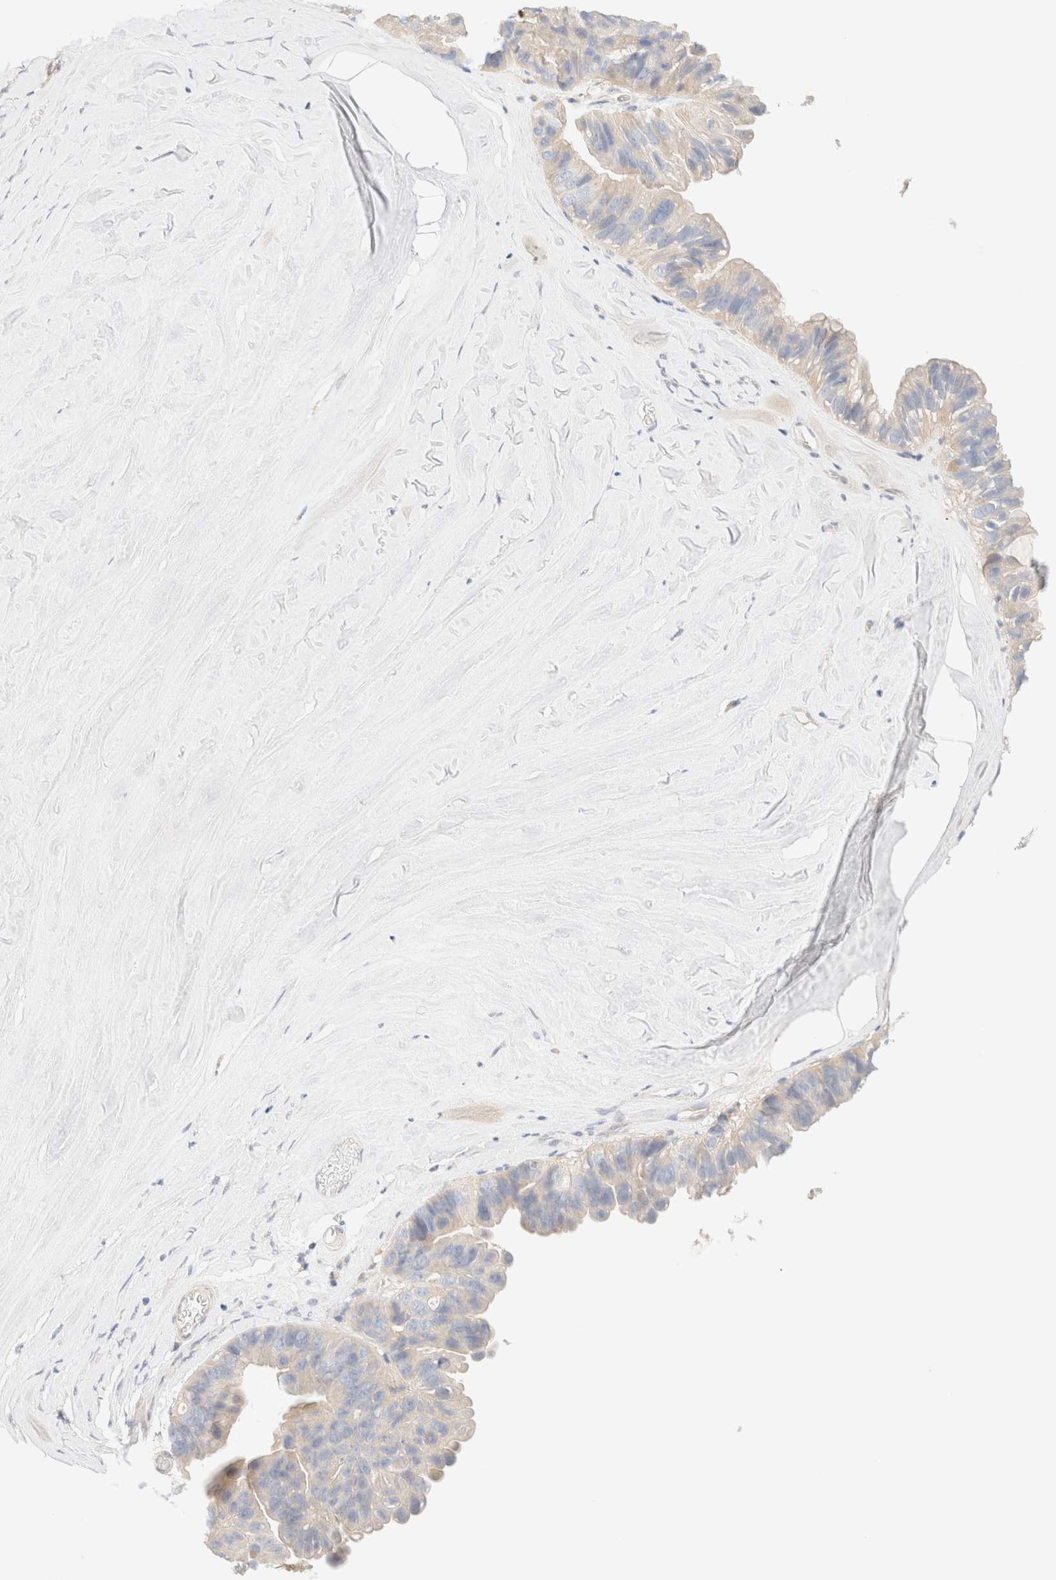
{"staining": {"intensity": "weak", "quantity": "<25%", "location": "cytoplasmic/membranous"}, "tissue": "ovarian cancer", "cell_type": "Tumor cells", "image_type": "cancer", "snomed": [{"axis": "morphology", "description": "Cystadenocarcinoma, mucinous, NOS"}, {"axis": "topography", "description": "Ovary"}], "caption": "Tumor cells are negative for brown protein staining in ovarian mucinous cystadenocarcinoma.", "gene": "SARM1", "patient": {"sex": "female", "age": 61}}